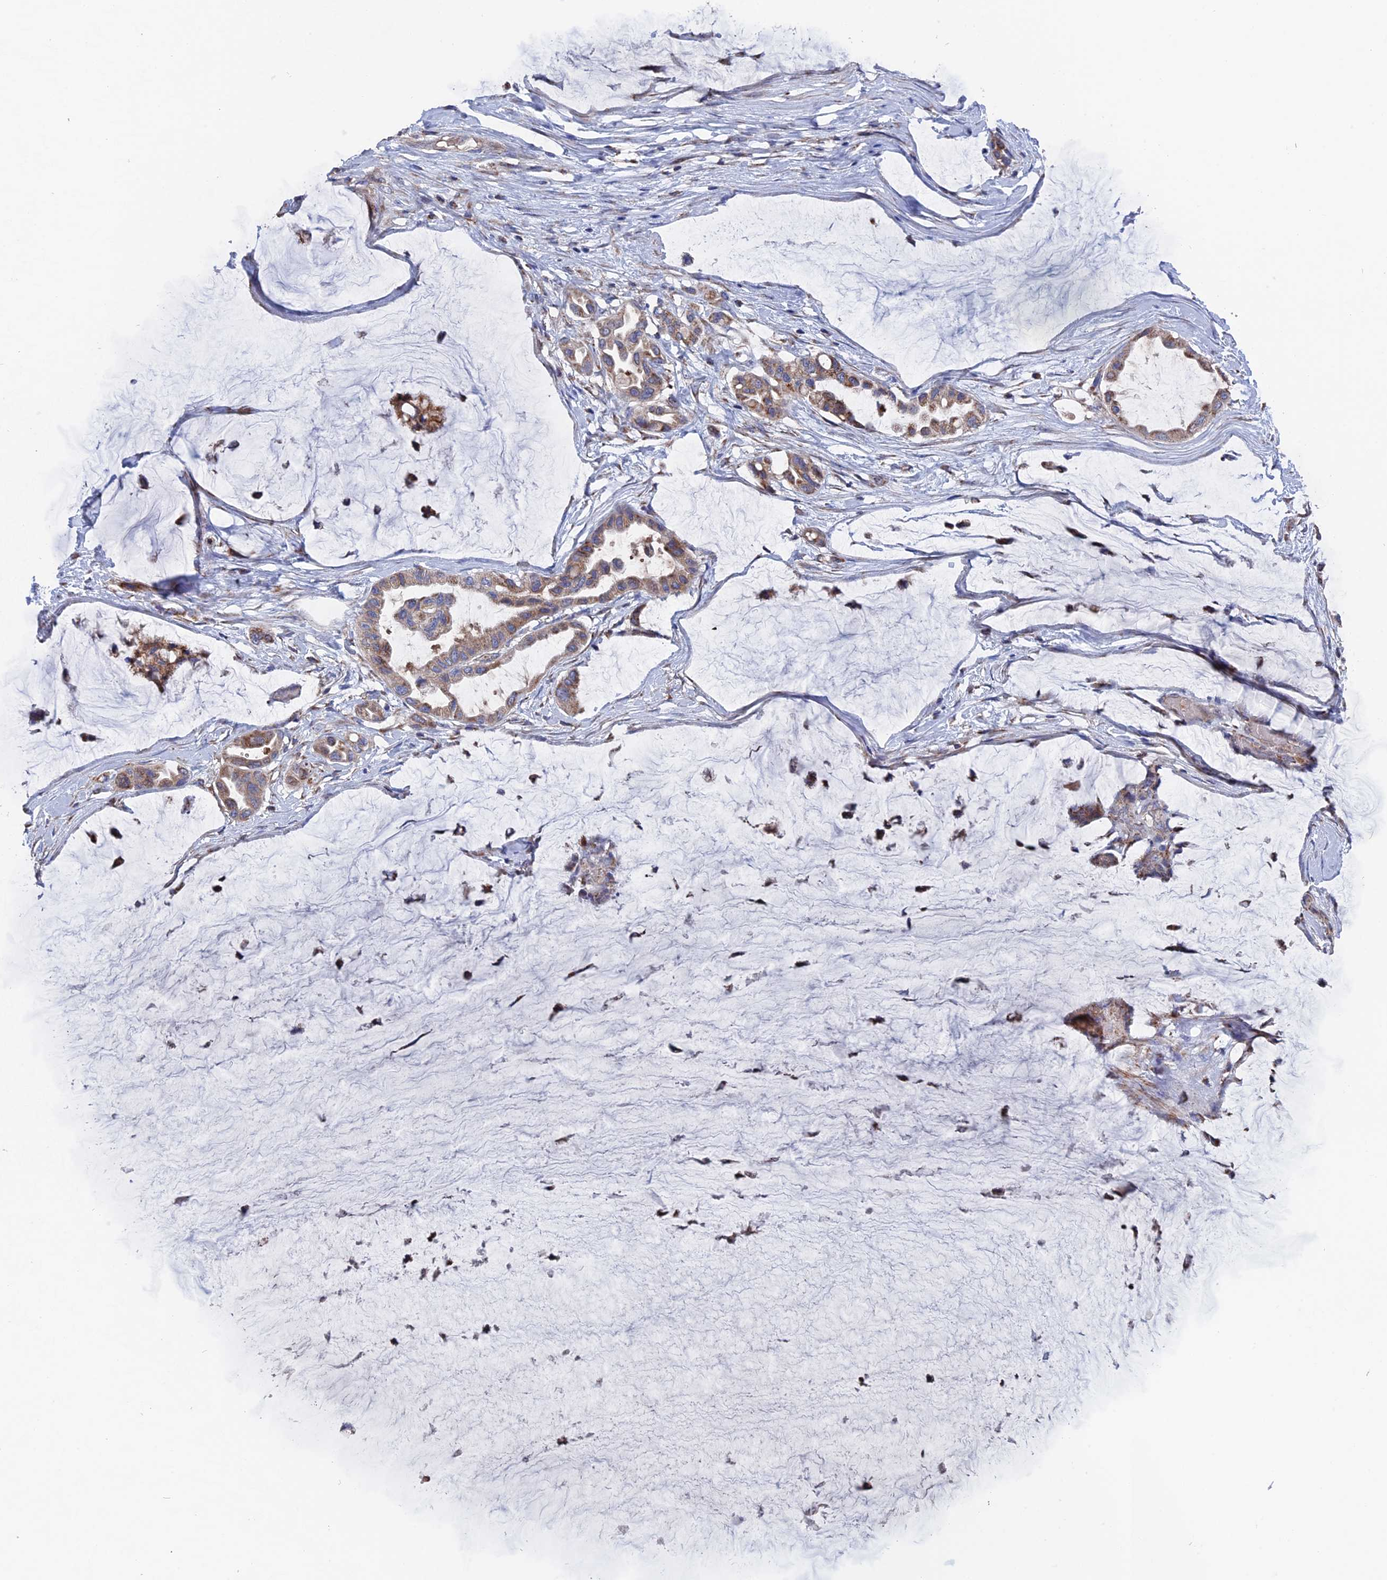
{"staining": {"intensity": "moderate", "quantity": "25%-75%", "location": "cytoplasmic/membranous"}, "tissue": "ovarian cancer", "cell_type": "Tumor cells", "image_type": "cancer", "snomed": [{"axis": "morphology", "description": "Cystadenocarcinoma, mucinous, NOS"}, {"axis": "topography", "description": "Ovary"}], "caption": "Mucinous cystadenocarcinoma (ovarian) stained with DAB (3,3'-diaminobenzidine) immunohistochemistry demonstrates medium levels of moderate cytoplasmic/membranous positivity in approximately 25%-75% of tumor cells.", "gene": "TGFA", "patient": {"sex": "female", "age": 39}}